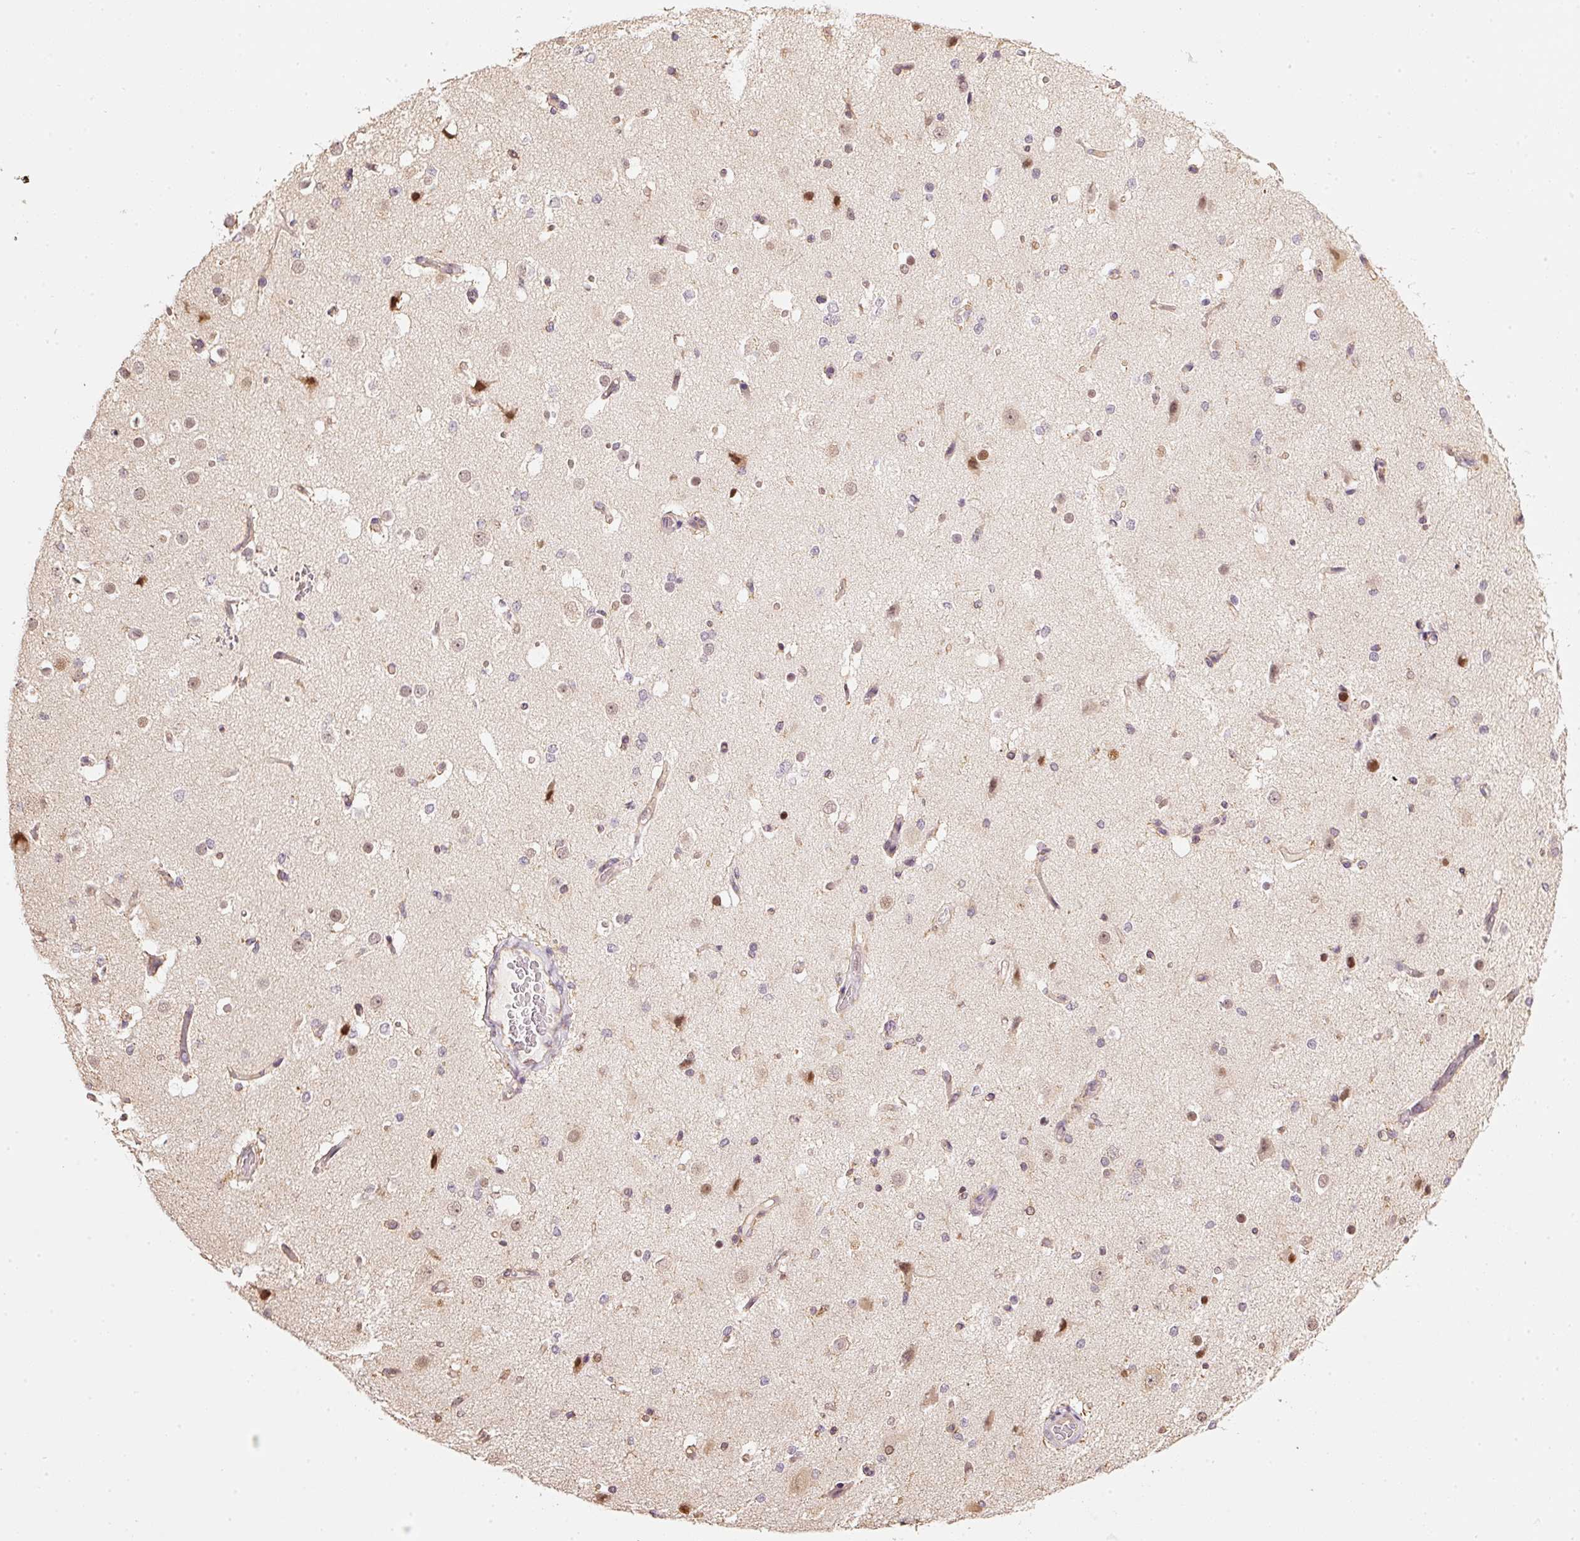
{"staining": {"intensity": "weak", "quantity": ">75%", "location": "cytoplasmic/membranous"}, "tissue": "cerebral cortex", "cell_type": "Endothelial cells", "image_type": "normal", "snomed": [{"axis": "morphology", "description": "Normal tissue, NOS"}, {"axis": "morphology", "description": "Inflammation, NOS"}, {"axis": "topography", "description": "Cerebral cortex"}], "caption": "A micrograph showing weak cytoplasmic/membranous staining in approximately >75% of endothelial cells in benign cerebral cortex, as visualized by brown immunohistochemical staining.", "gene": "RAB35", "patient": {"sex": "male", "age": 6}}